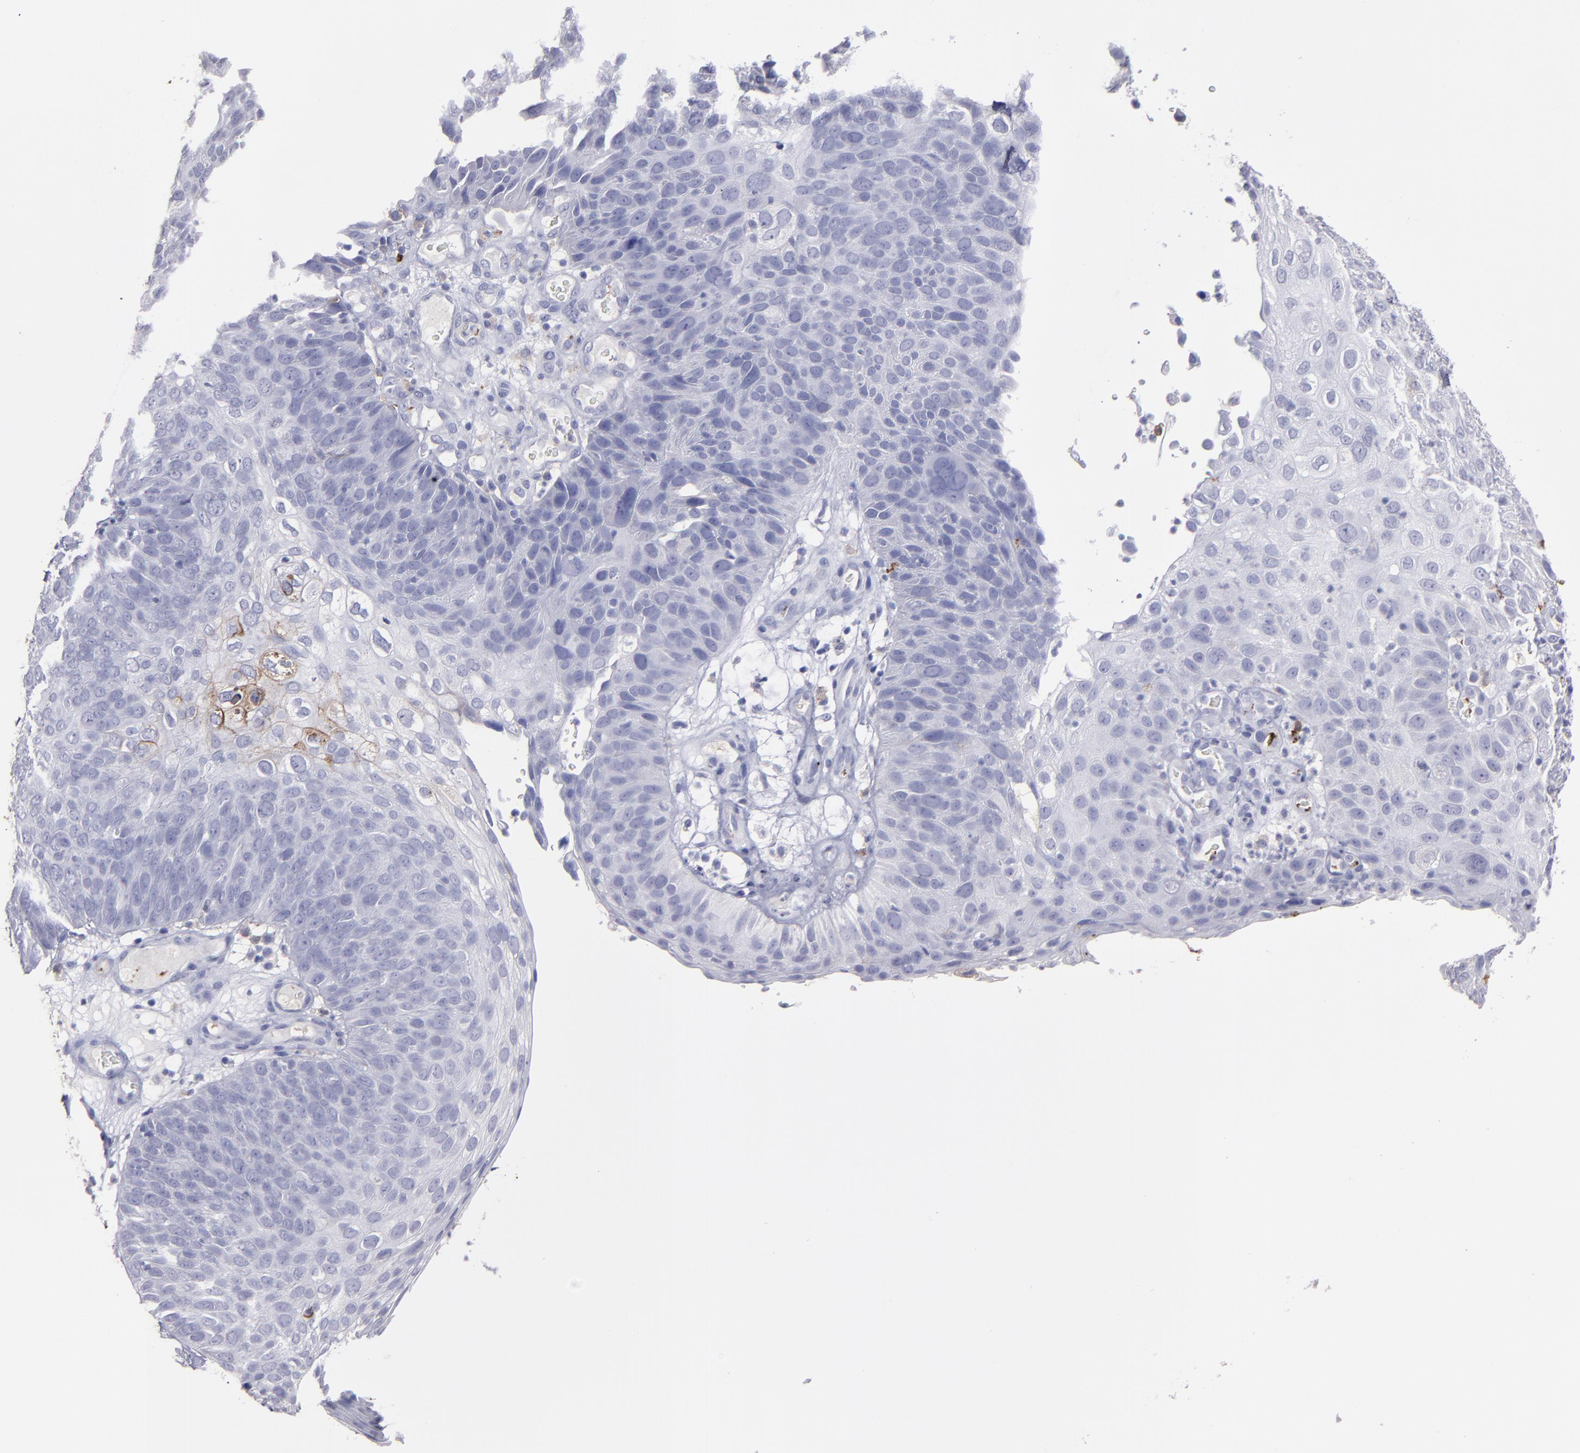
{"staining": {"intensity": "negative", "quantity": "none", "location": "none"}, "tissue": "skin cancer", "cell_type": "Tumor cells", "image_type": "cancer", "snomed": [{"axis": "morphology", "description": "Squamous cell carcinoma, NOS"}, {"axis": "topography", "description": "Skin"}], "caption": "There is no significant positivity in tumor cells of squamous cell carcinoma (skin).", "gene": "CD36", "patient": {"sex": "male", "age": 87}}